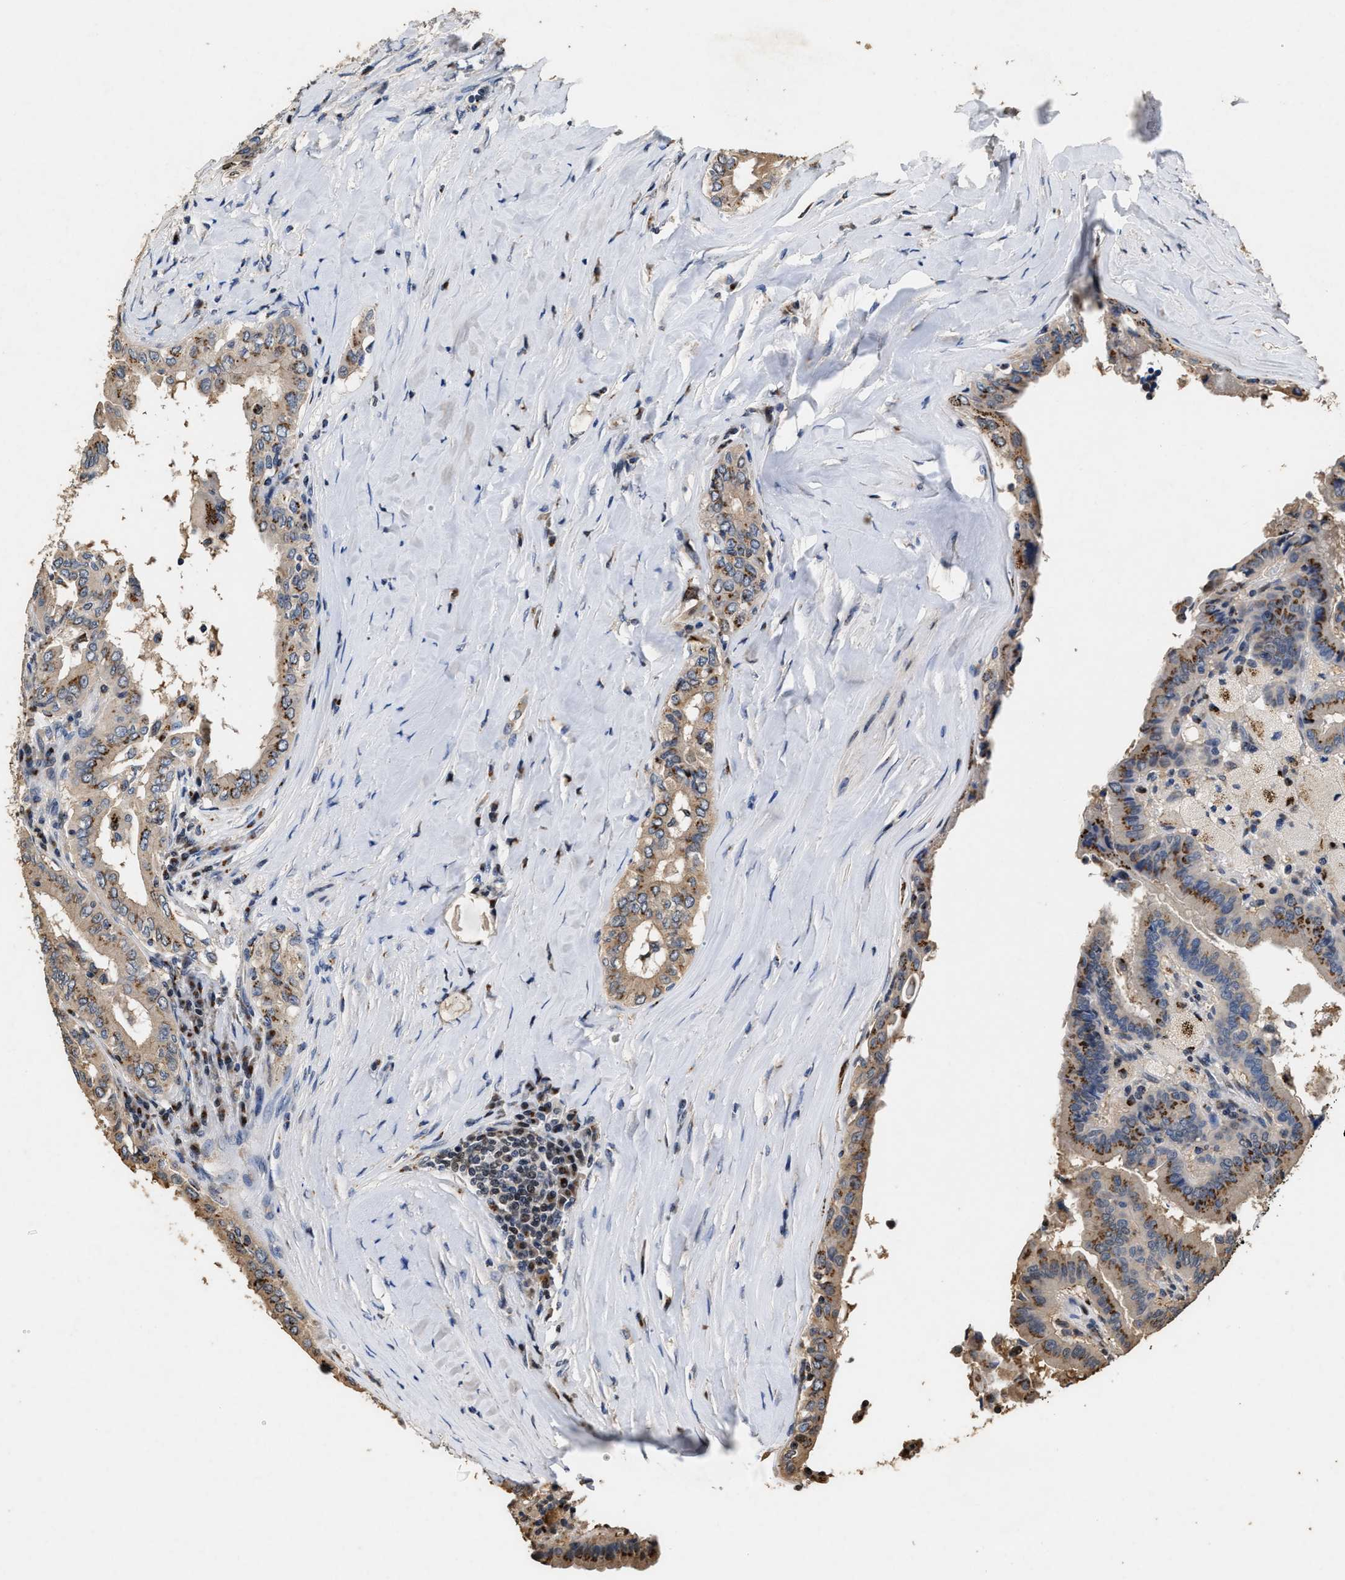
{"staining": {"intensity": "moderate", "quantity": ">75%", "location": "cytoplasmic/membranous"}, "tissue": "thyroid cancer", "cell_type": "Tumor cells", "image_type": "cancer", "snomed": [{"axis": "morphology", "description": "Papillary adenocarcinoma, NOS"}, {"axis": "topography", "description": "Thyroid gland"}], "caption": "Protein analysis of thyroid papillary adenocarcinoma tissue exhibits moderate cytoplasmic/membranous expression in about >75% of tumor cells.", "gene": "TPST2", "patient": {"sex": "male", "age": 33}}